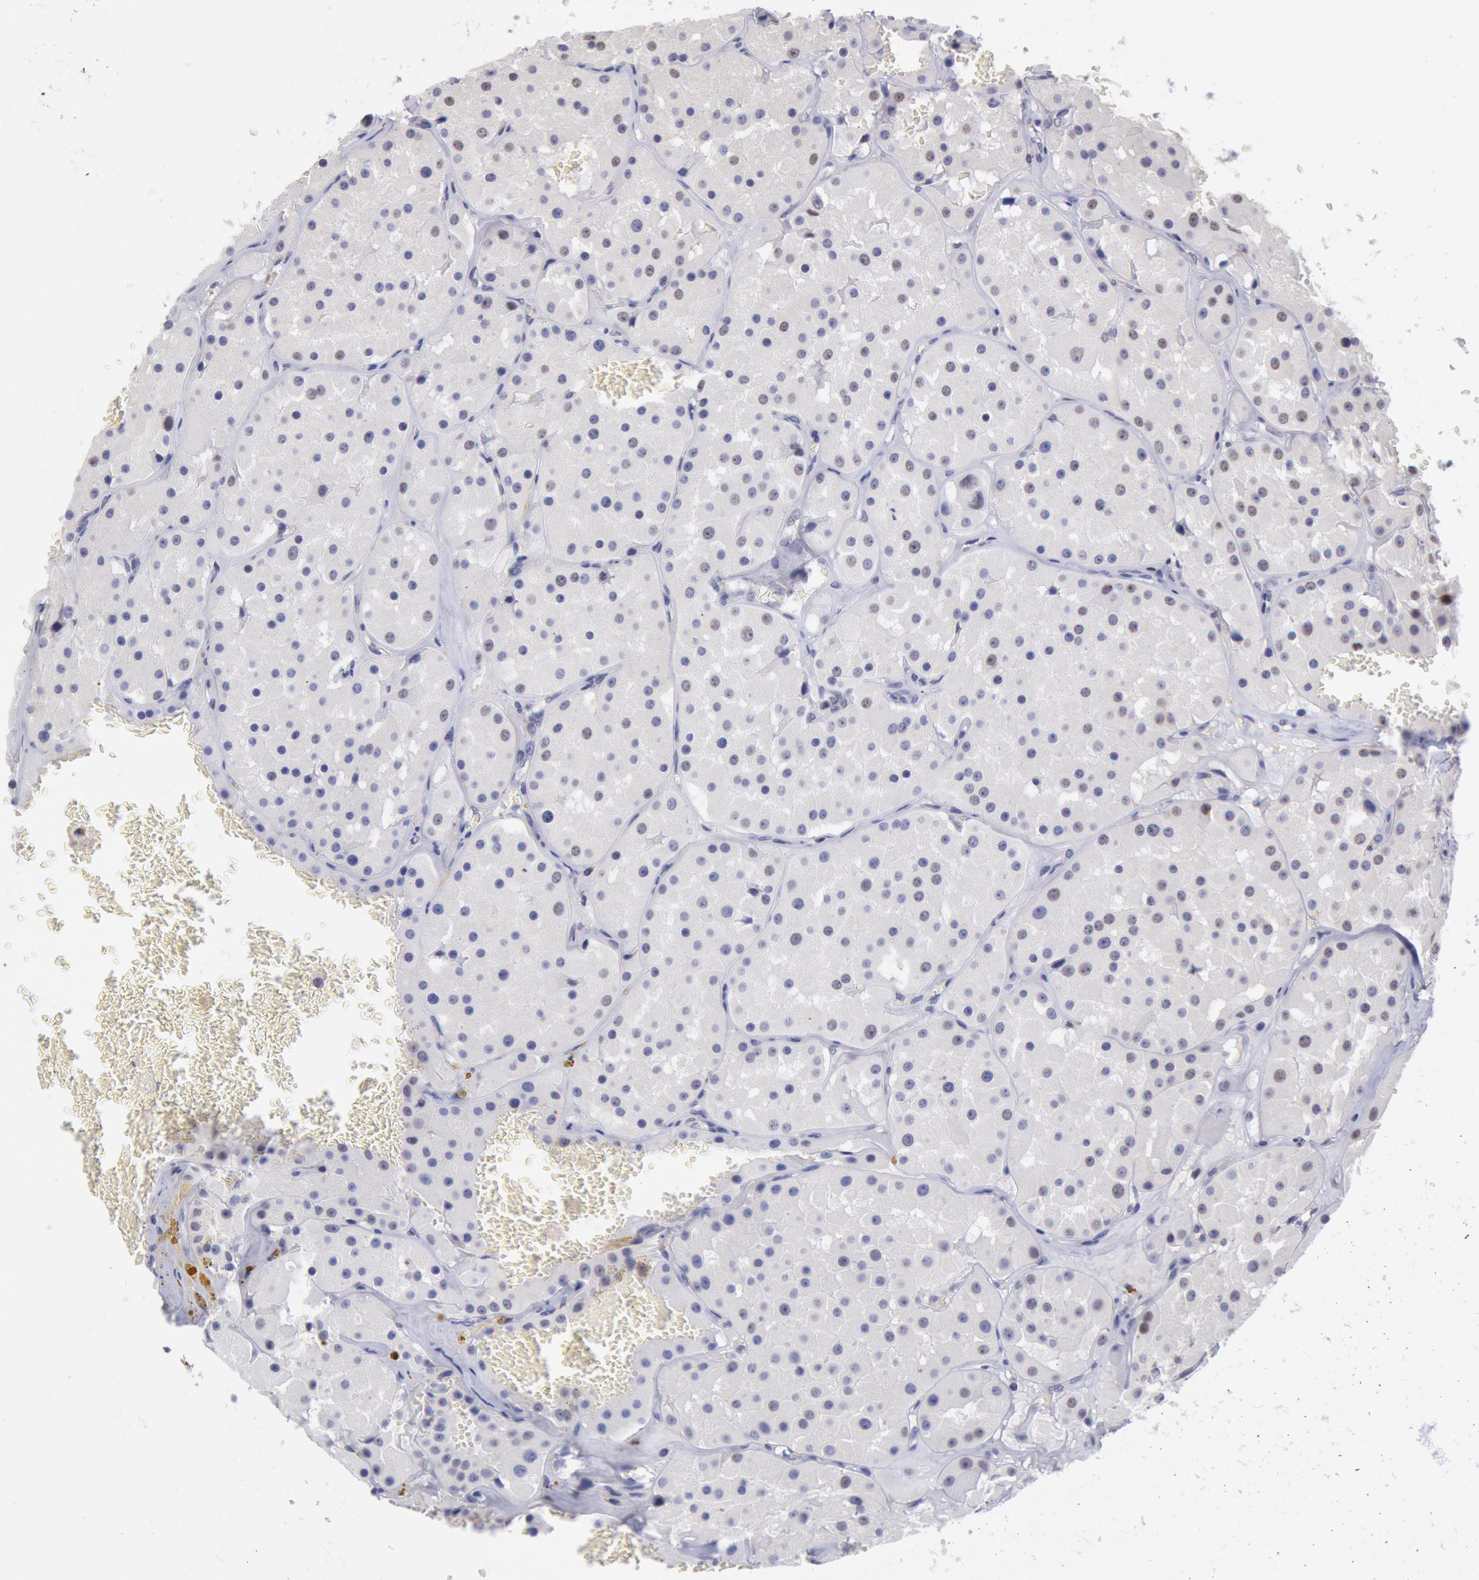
{"staining": {"intensity": "negative", "quantity": "none", "location": "none"}, "tissue": "renal cancer", "cell_type": "Tumor cells", "image_type": "cancer", "snomed": [{"axis": "morphology", "description": "Adenocarcinoma, uncertain malignant potential"}, {"axis": "topography", "description": "Kidney"}], "caption": "Histopathology image shows no protein staining in tumor cells of renal adenocarcinoma,  uncertain malignant potential tissue.", "gene": "MYH7", "patient": {"sex": "male", "age": 63}}